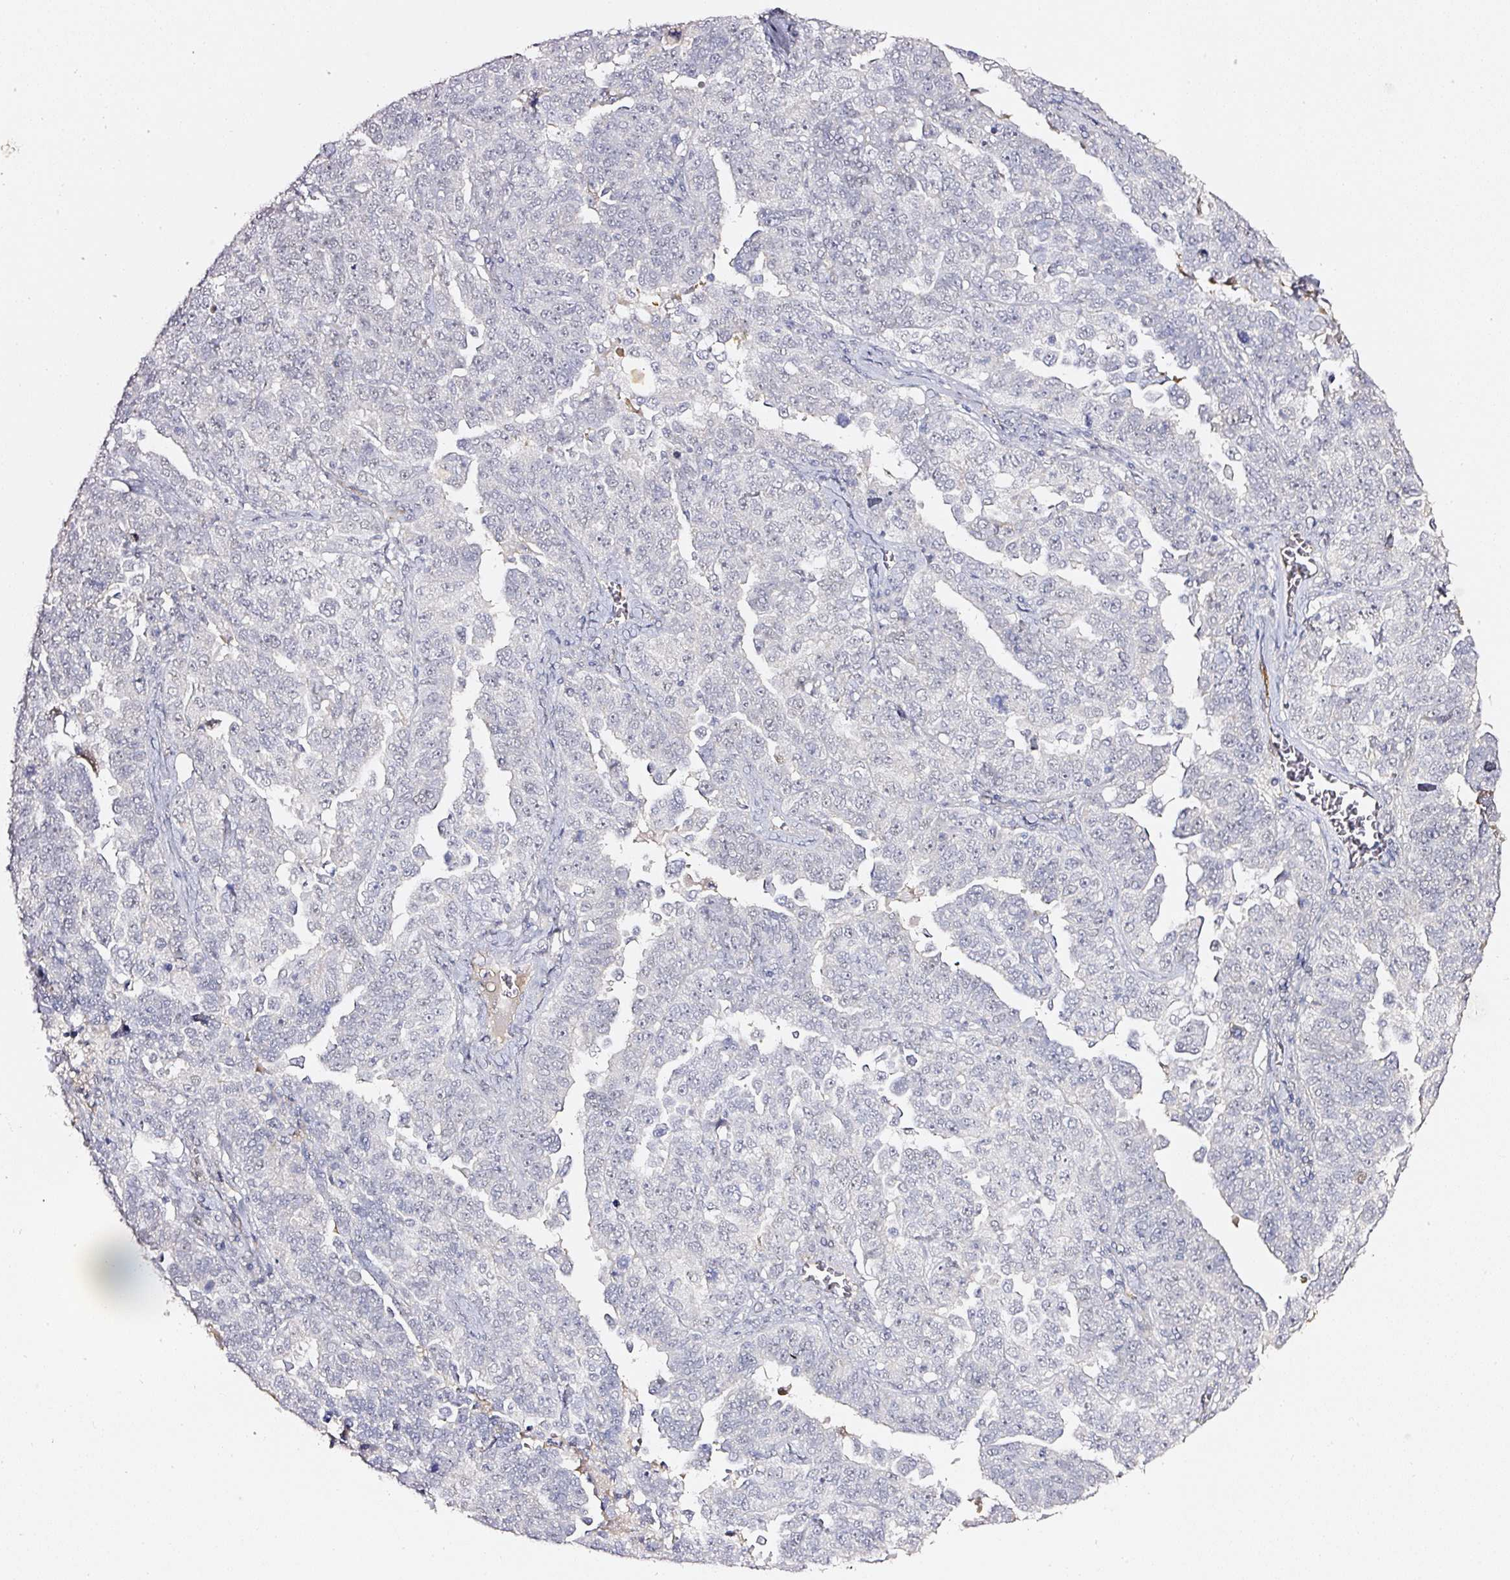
{"staining": {"intensity": "negative", "quantity": "none", "location": "none"}, "tissue": "ovarian cancer", "cell_type": "Tumor cells", "image_type": "cancer", "snomed": [{"axis": "morphology", "description": "Carcinoma, endometroid"}, {"axis": "topography", "description": "Ovary"}], "caption": "Tumor cells are negative for protein expression in human ovarian cancer.", "gene": "TOGARAM1", "patient": {"sex": "female", "age": 62}}